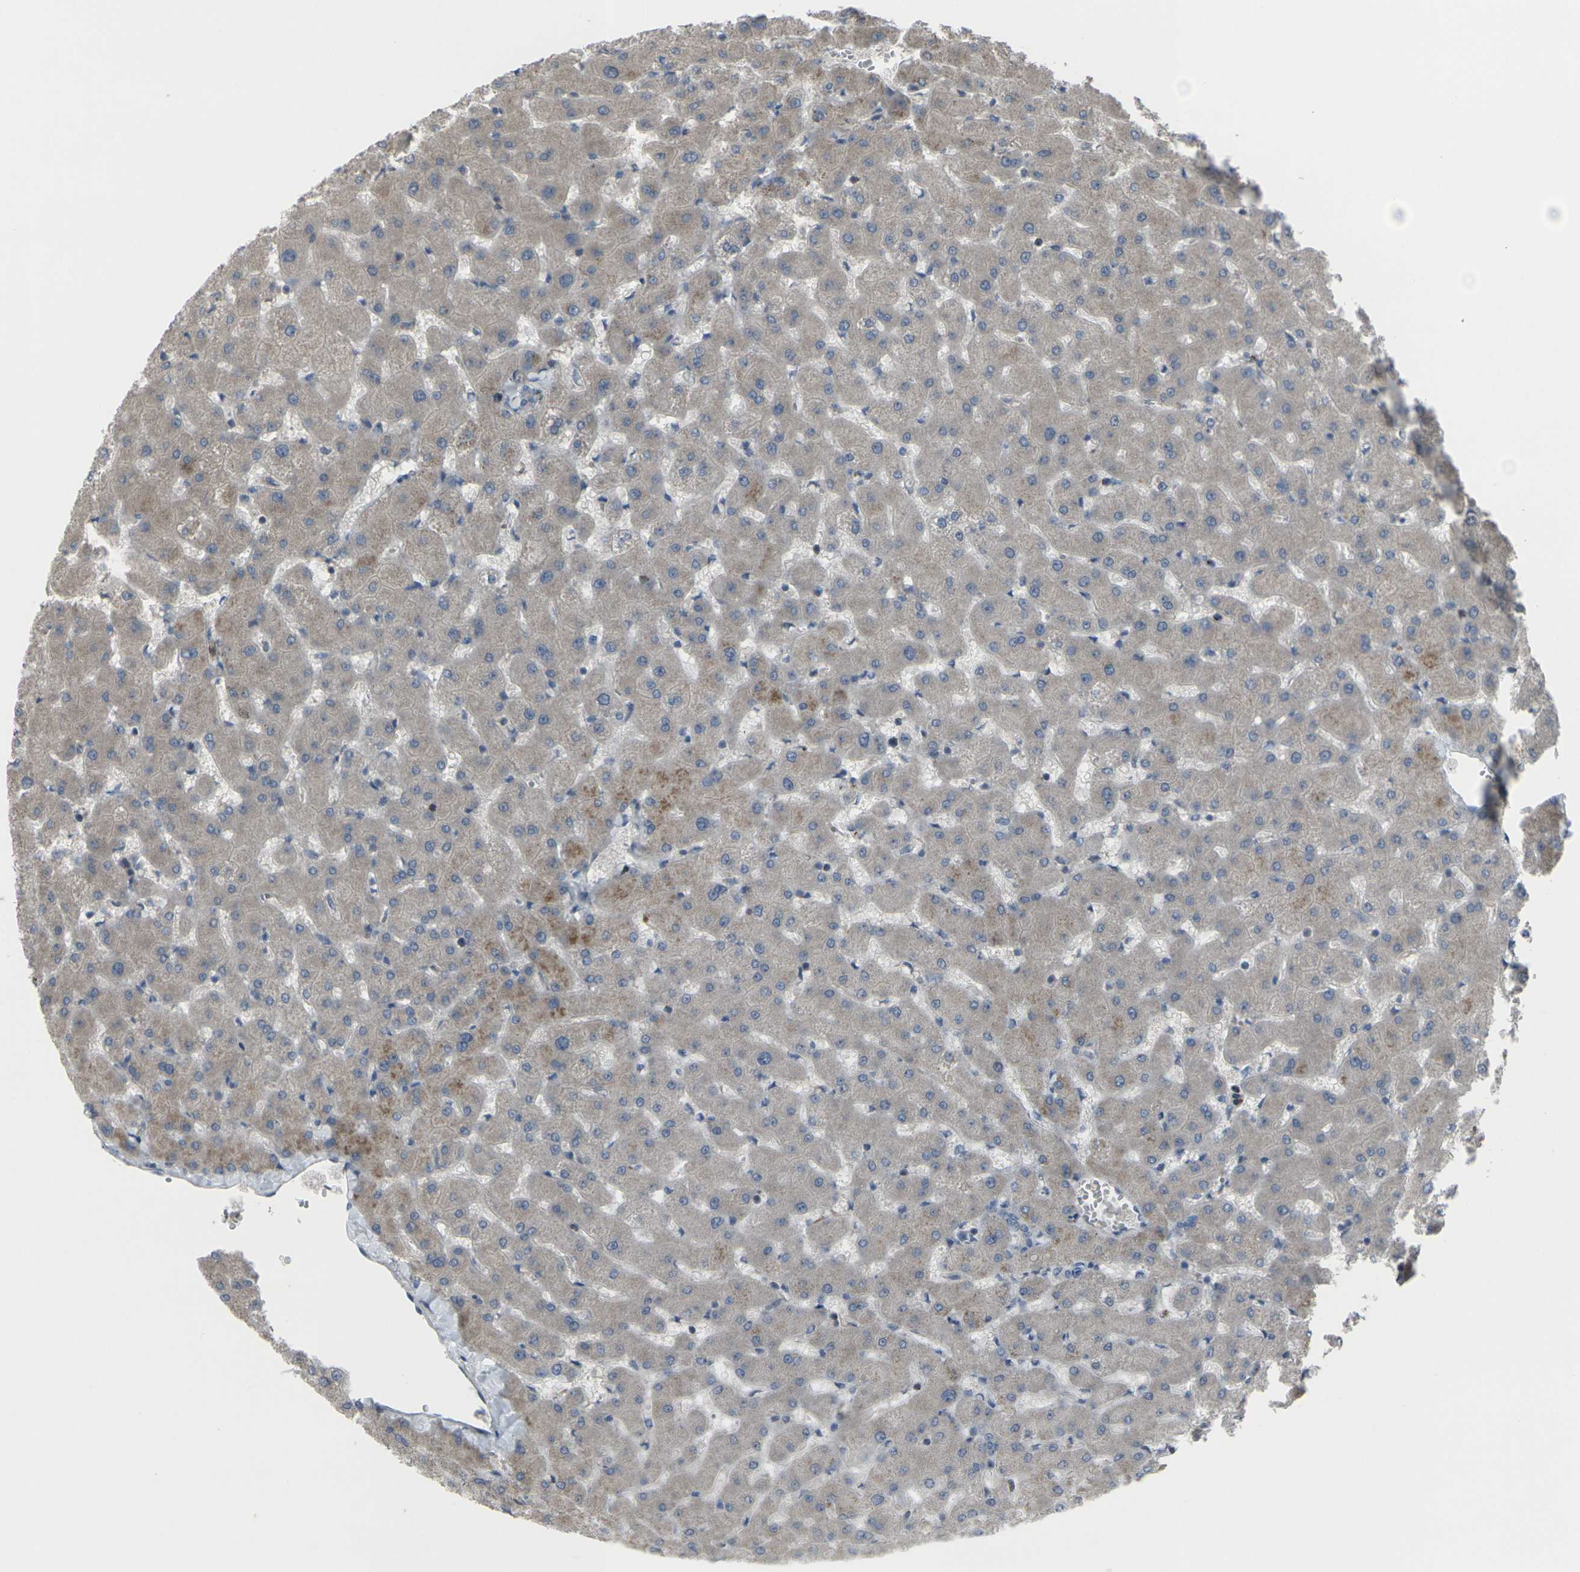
{"staining": {"intensity": "weak", "quantity": ">75%", "location": "cytoplasmic/membranous"}, "tissue": "liver", "cell_type": "Hepatocytes", "image_type": "normal", "snomed": [{"axis": "morphology", "description": "Normal tissue, NOS"}, {"axis": "topography", "description": "Liver"}], "caption": "DAB (3,3'-diaminobenzidine) immunohistochemical staining of benign human liver exhibits weak cytoplasmic/membranous protein staining in approximately >75% of hepatocytes.", "gene": "CCR10", "patient": {"sex": "female", "age": 63}}